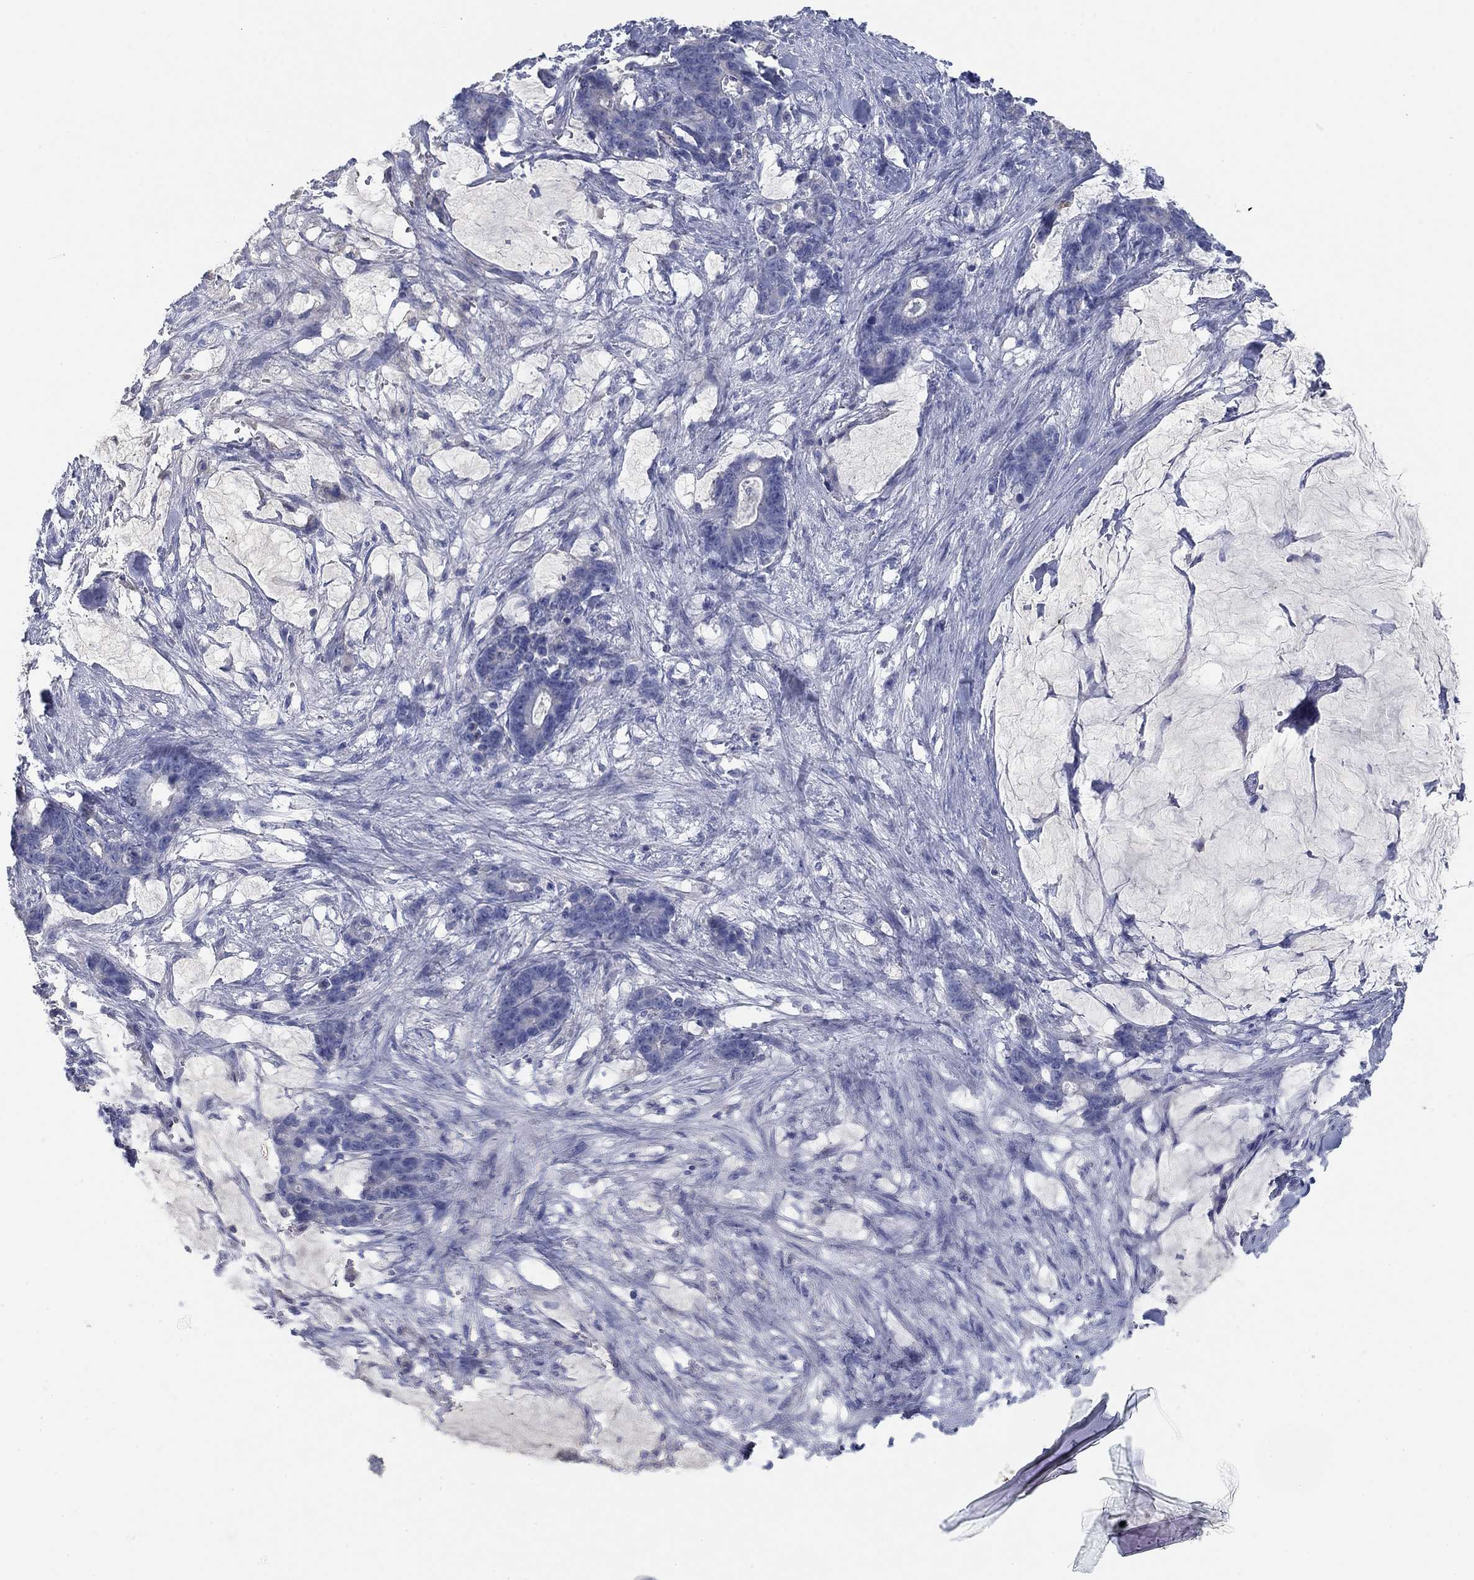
{"staining": {"intensity": "negative", "quantity": "none", "location": "none"}, "tissue": "stomach cancer", "cell_type": "Tumor cells", "image_type": "cancer", "snomed": [{"axis": "morphology", "description": "Normal tissue, NOS"}, {"axis": "morphology", "description": "Adenocarcinoma, NOS"}, {"axis": "topography", "description": "Stomach"}], "caption": "Immunohistochemical staining of human stomach cancer (adenocarcinoma) shows no significant positivity in tumor cells.", "gene": "APOC3", "patient": {"sex": "female", "age": 64}}